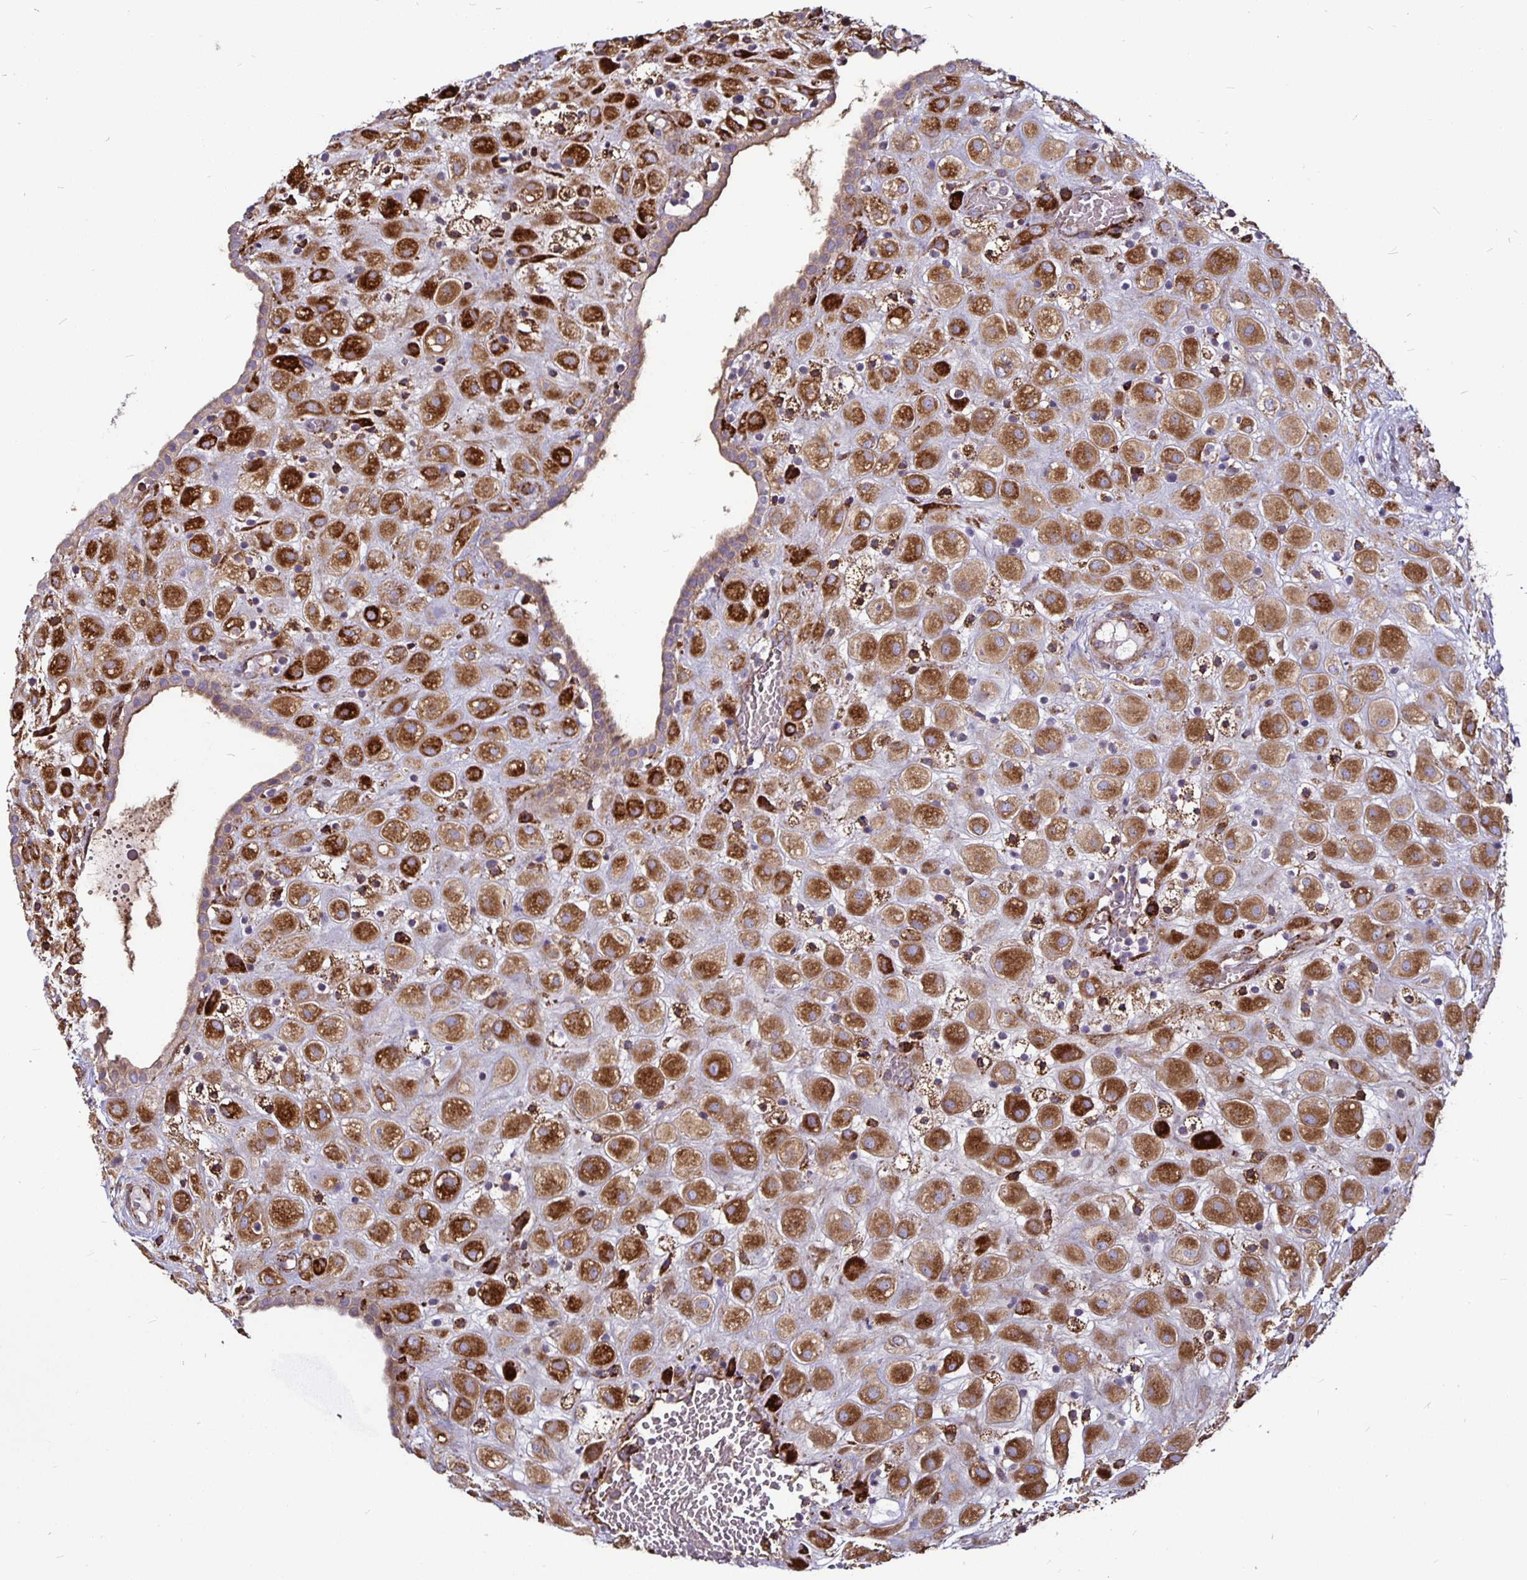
{"staining": {"intensity": "strong", "quantity": ">75%", "location": "cytoplasmic/membranous"}, "tissue": "placenta", "cell_type": "Decidual cells", "image_type": "normal", "snomed": [{"axis": "morphology", "description": "Normal tissue, NOS"}, {"axis": "topography", "description": "Placenta"}], "caption": "Immunohistochemical staining of normal placenta reveals strong cytoplasmic/membranous protein positivity in approximately >75% of decidual cells. (IHC, brightfield microscopy, high magnification).", "gene": "P4HA2", "patient": {"sex": "female", "age": 24}}